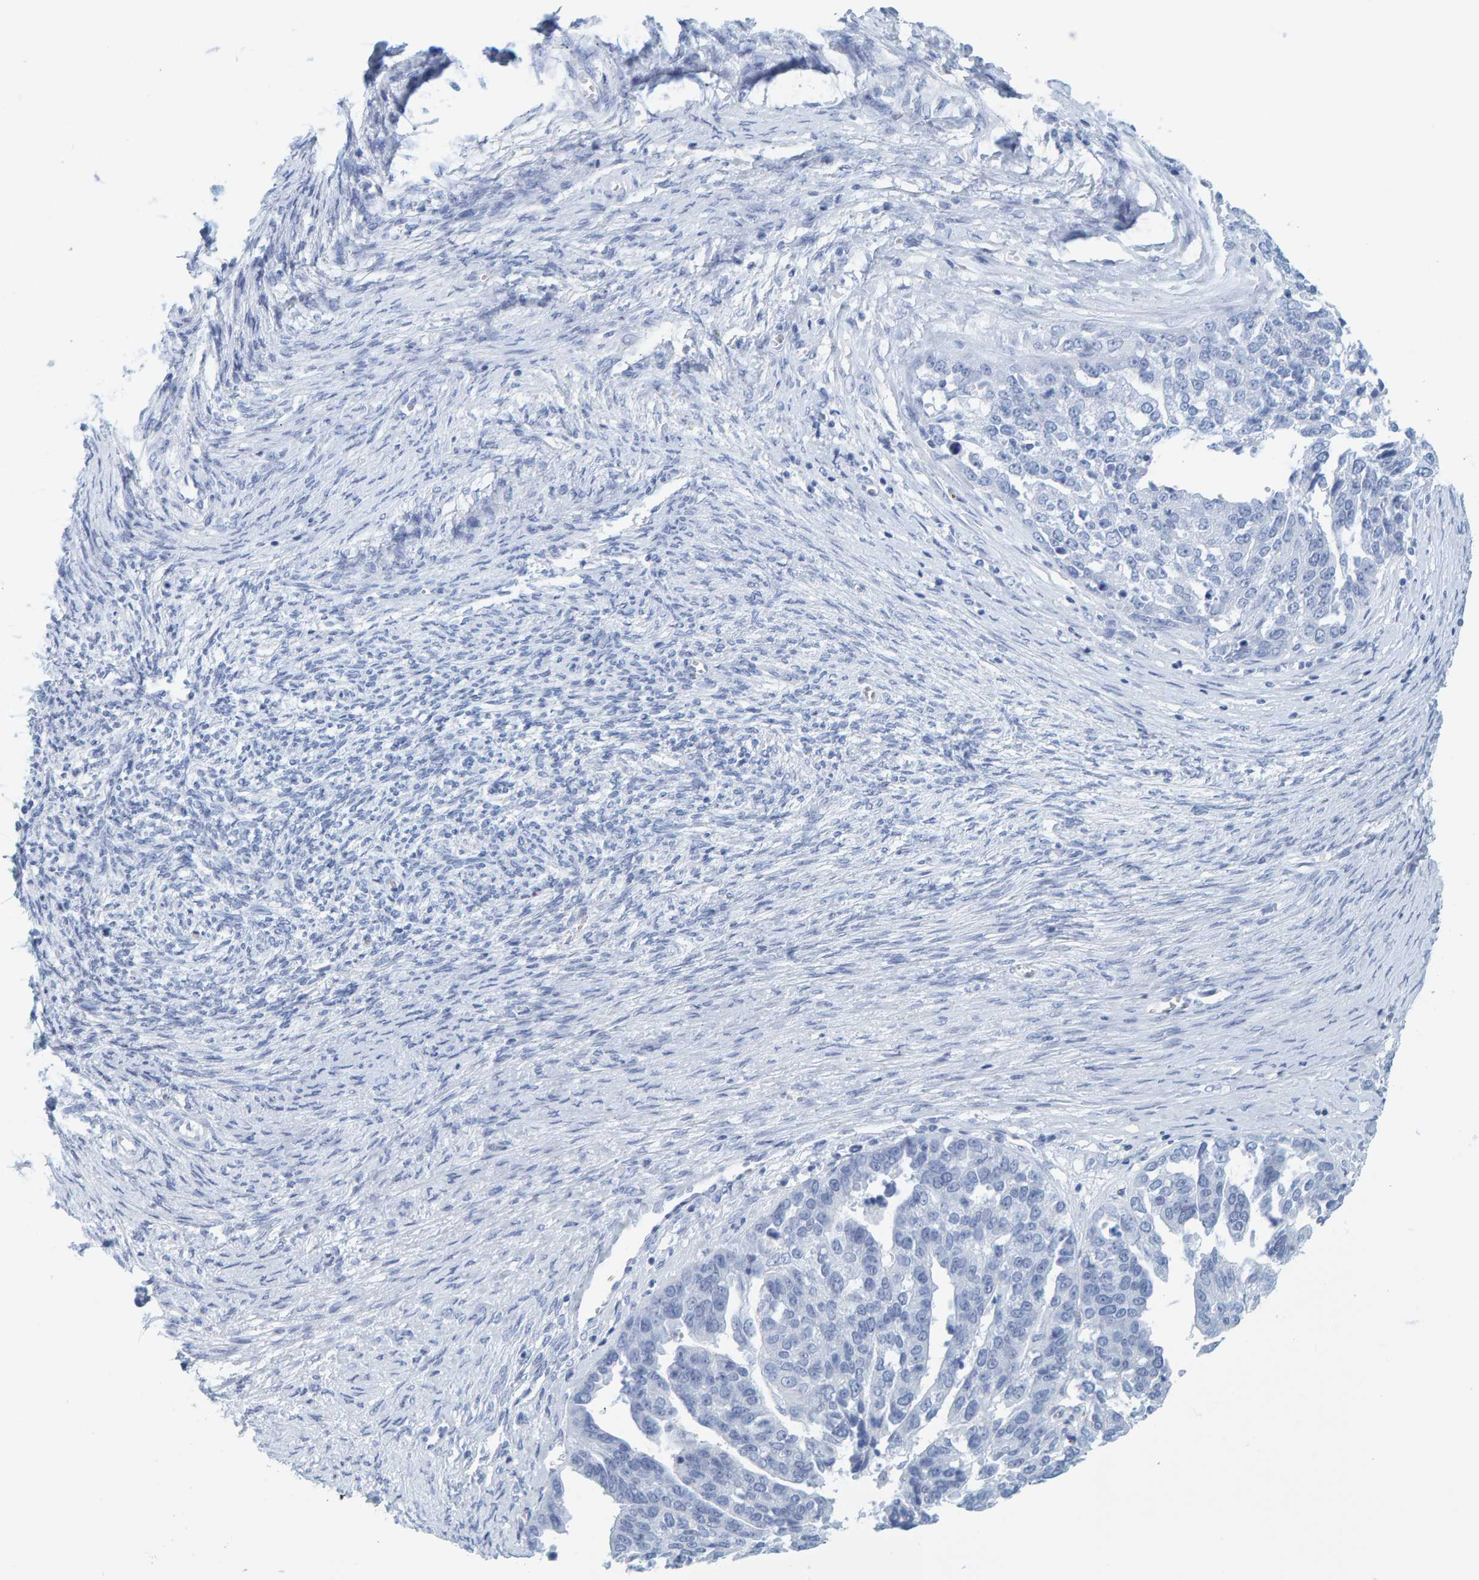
{"staining": {"intensity": "negative", "quantity": "none", "location": "none"}, "tissue": "ovarian cancer", "cell_type": "Tumor cells", "image_type": "cancer", "snomed": [{"axis": "morphology", "description": "Cystadenocarcinoma, serous, NOS"}, {"axis": "topography", "description": "Ovary"}], "caption": "Tumor cells show no significant staining in ovarian cancer.", "gene": "SFTPC", "patient": {"sex": "female", "age": 44}}